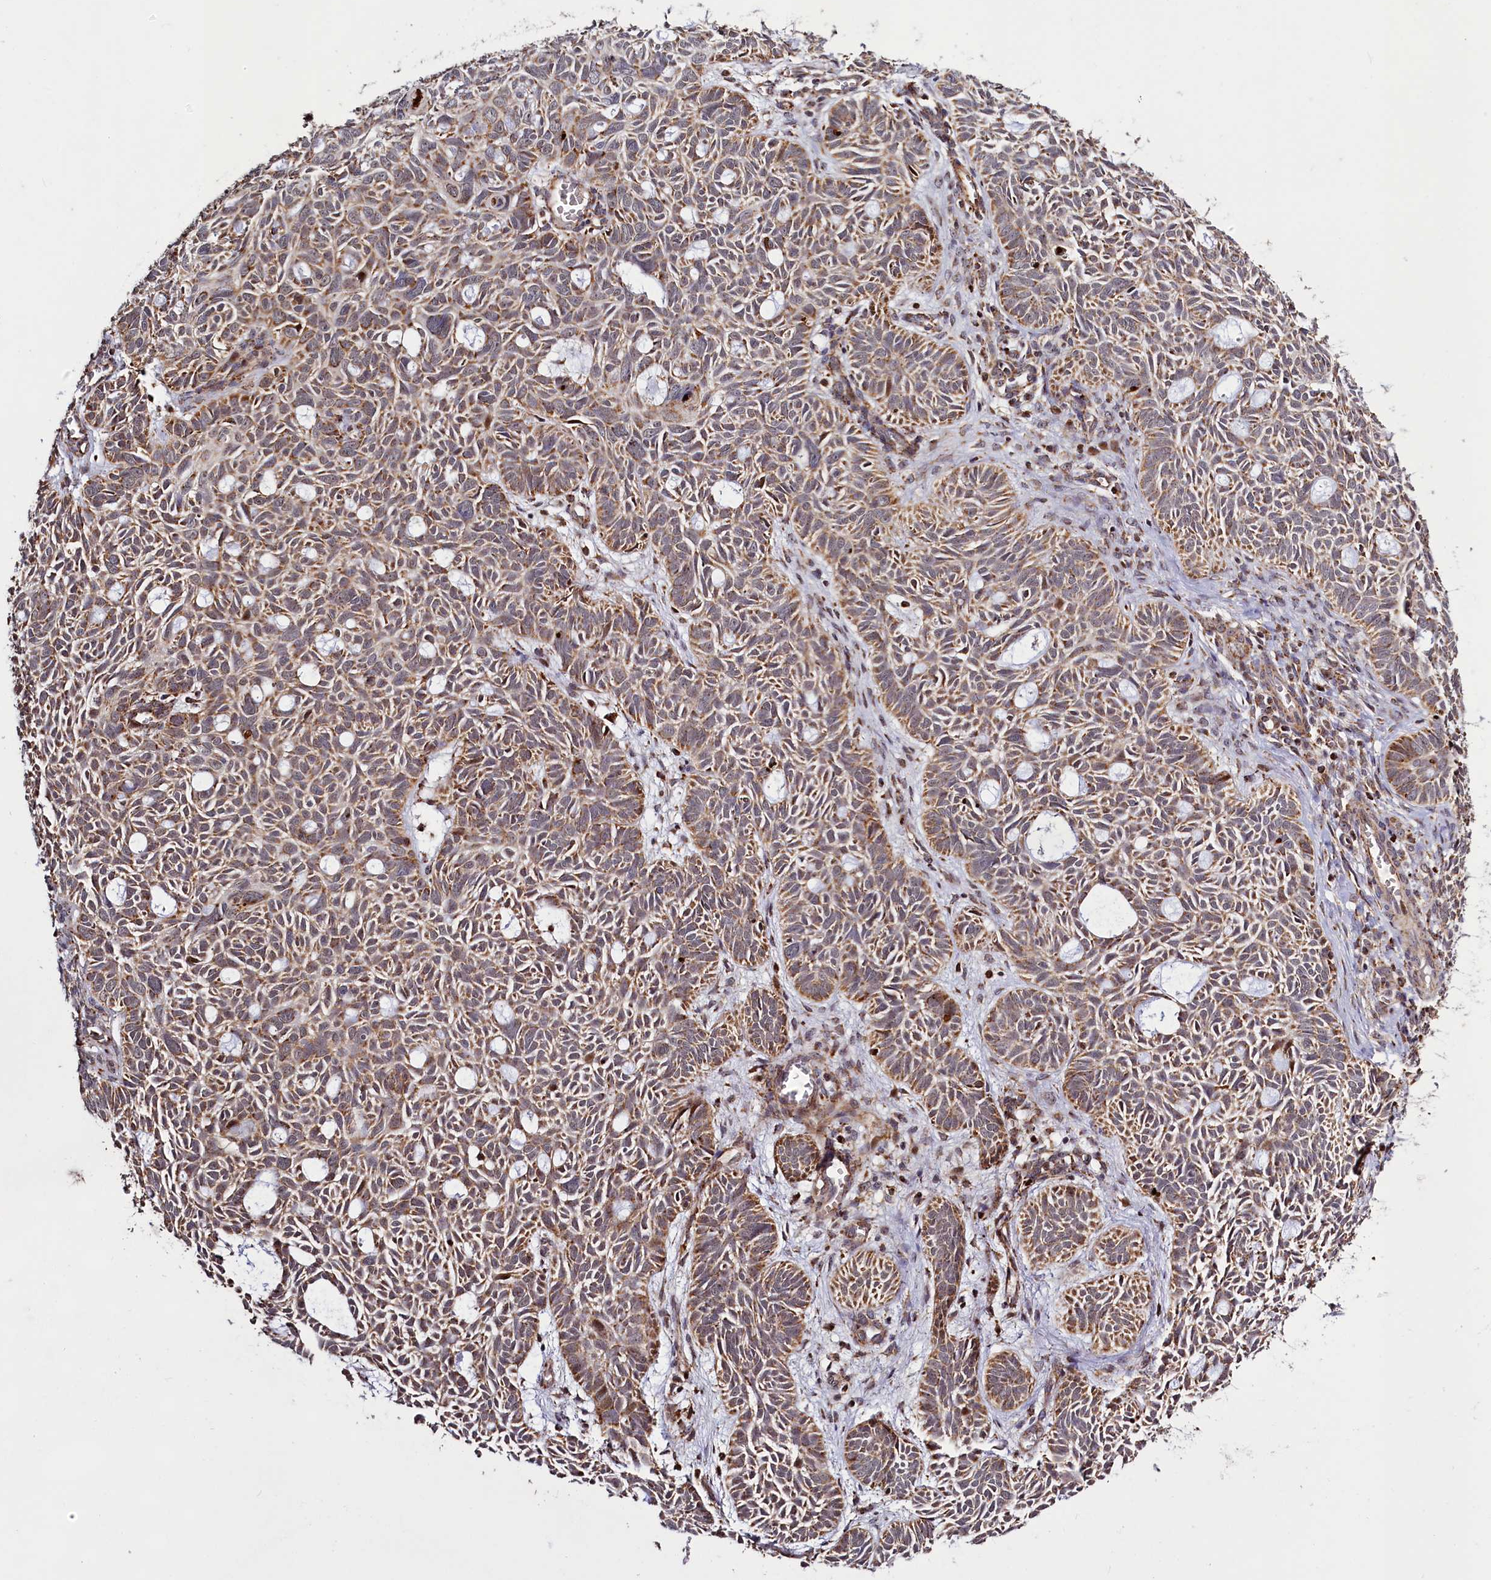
{"staining": {"intensity": "moderate", "quantity": ">75%", "location": "cytoplasmic/membranous"}, "tissue": "skin cancer", "cell_type": "Tumor cells", "image_type": "cancer", "snomed": [{"axis": "morphology", "description": "Basal cell carcinoma"}, {"axis": "topography", "description": "Skin"}], "caption": "A histopathology image showing moderate cytoplasmic/membranous expression in approximately >75% of tumor cells in skin cancer (basal cell carcinoma), as visualized by brown immunohistochemical staining.", "gene": "DYNC2H1", "patient": {"sex": "male", "age": 69}}